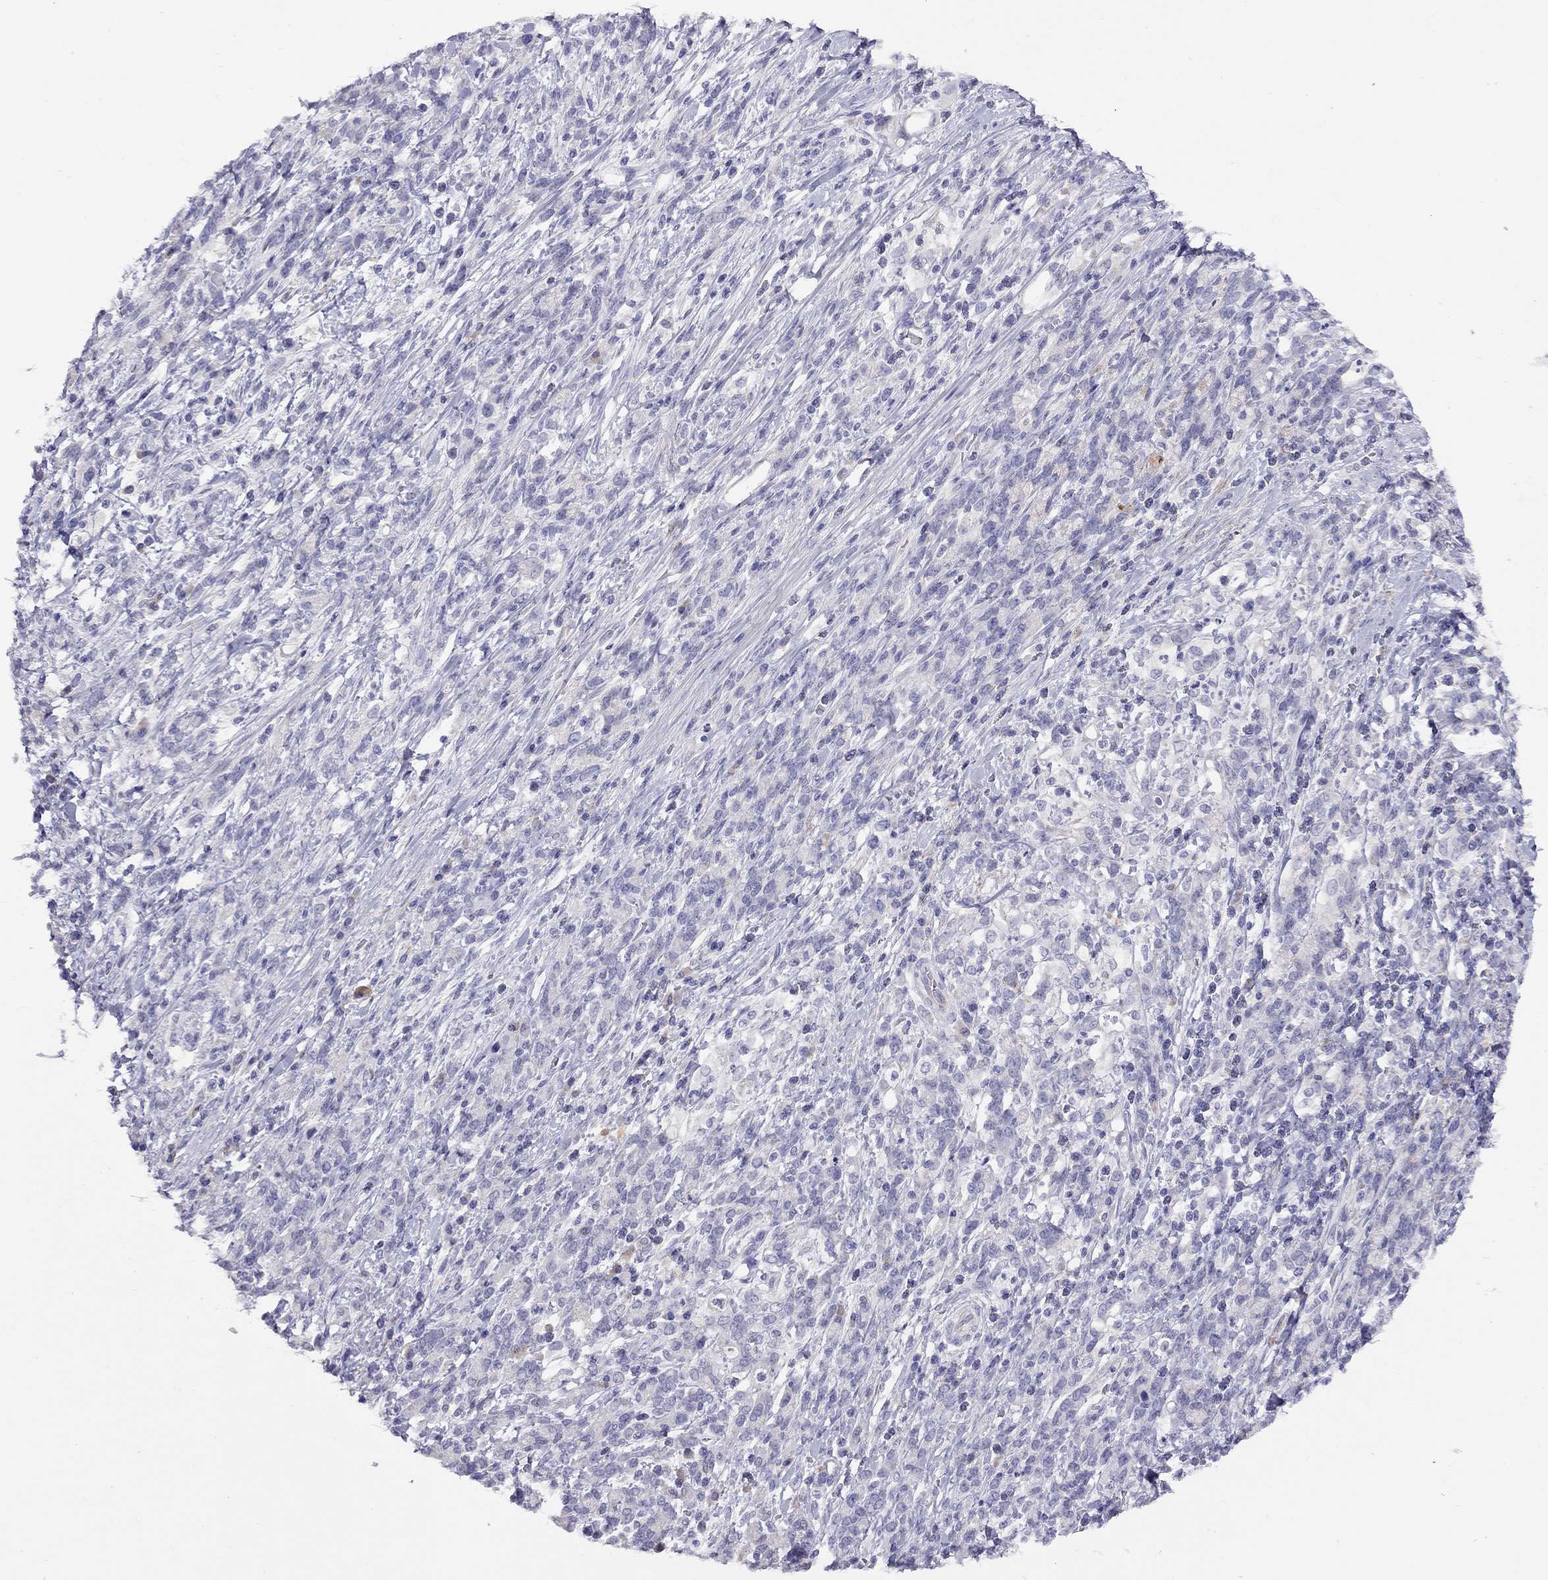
{"staining": {"intensity": "negative", "quantity": "none", "location": "none"}, "tissue": "stomach cancer", "cell_type": "Tumor cells", "image_type": "cancer", "snomed": [{"axis": "morphology", "description": "Adenocarcinoma, NOS"}, {"axis": "topography", "description": "Stomach"}], "caption": "Stomach cancer (adenocarcinoma) was stained to show a protein in brown. There is no significant positivity in tumor cells. The staining is performed using DAB brown chromogen with nuclei counter-stained in using hematoxylin.", "gene": "CPNE4", "patient": {"sex": "female", "age": 57}}